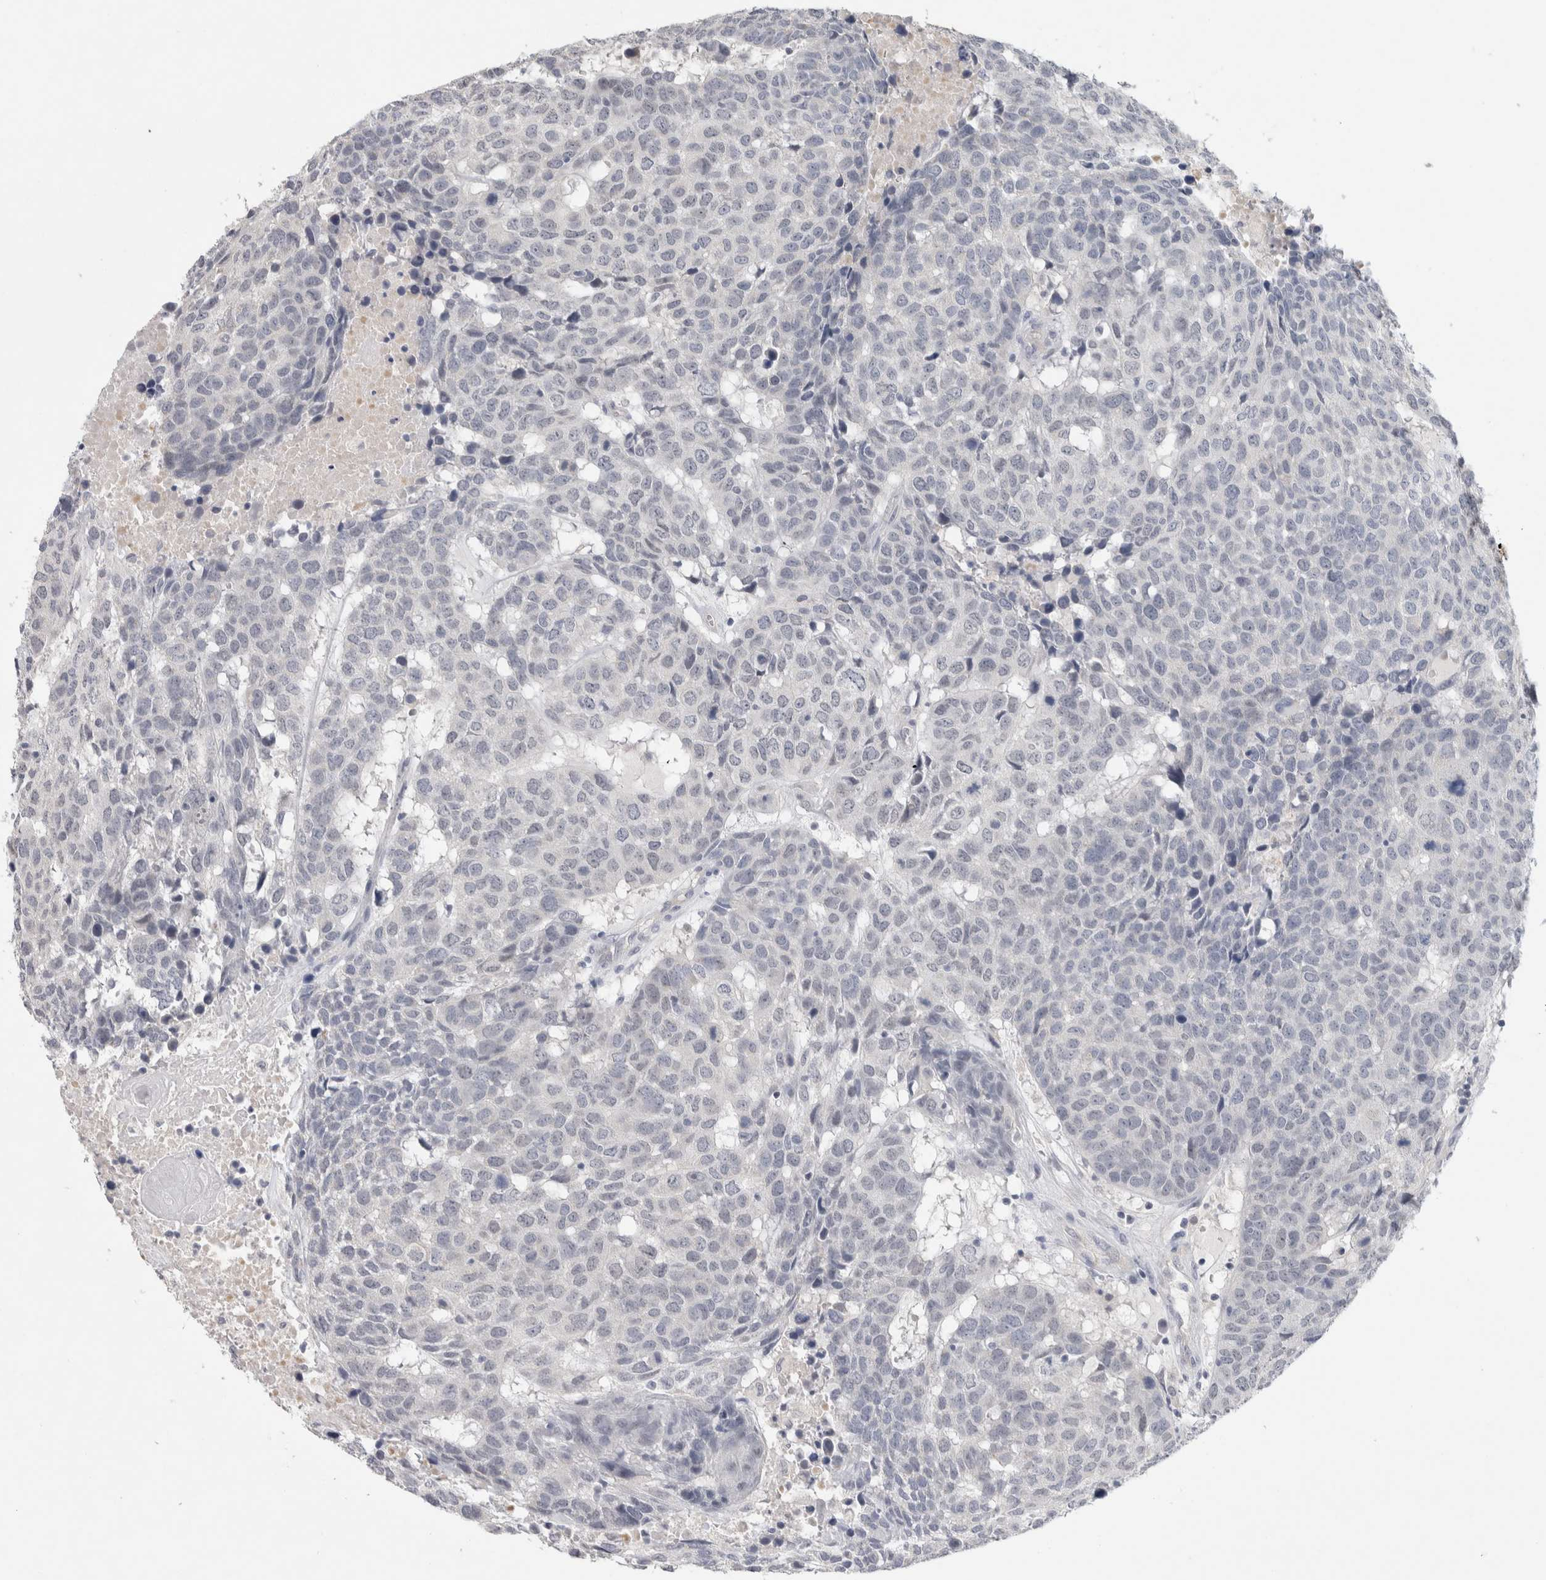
{"staining": {"intensity": "negative", "quantity": "none", "location": "none"}, "tissue": "head and neck cancer", "cell_type": "Tumor cells", "image_type": "cancer", "snomed": [{"axis": "morphology", "description": "Squamous cell carcinoma, NOS"}, {"axis": "topography", "description": "Head-Neck"}], "caption": "This image is of squamous cell carcinoma (head and neck) stained with immunohistochemistry (IHC) to label a protein in brown with the nuclei are counter-stained blue. There is no positivity in tumor cells.", "gene": "TONSL", "patient": {"sex": "male", "age": 66}}